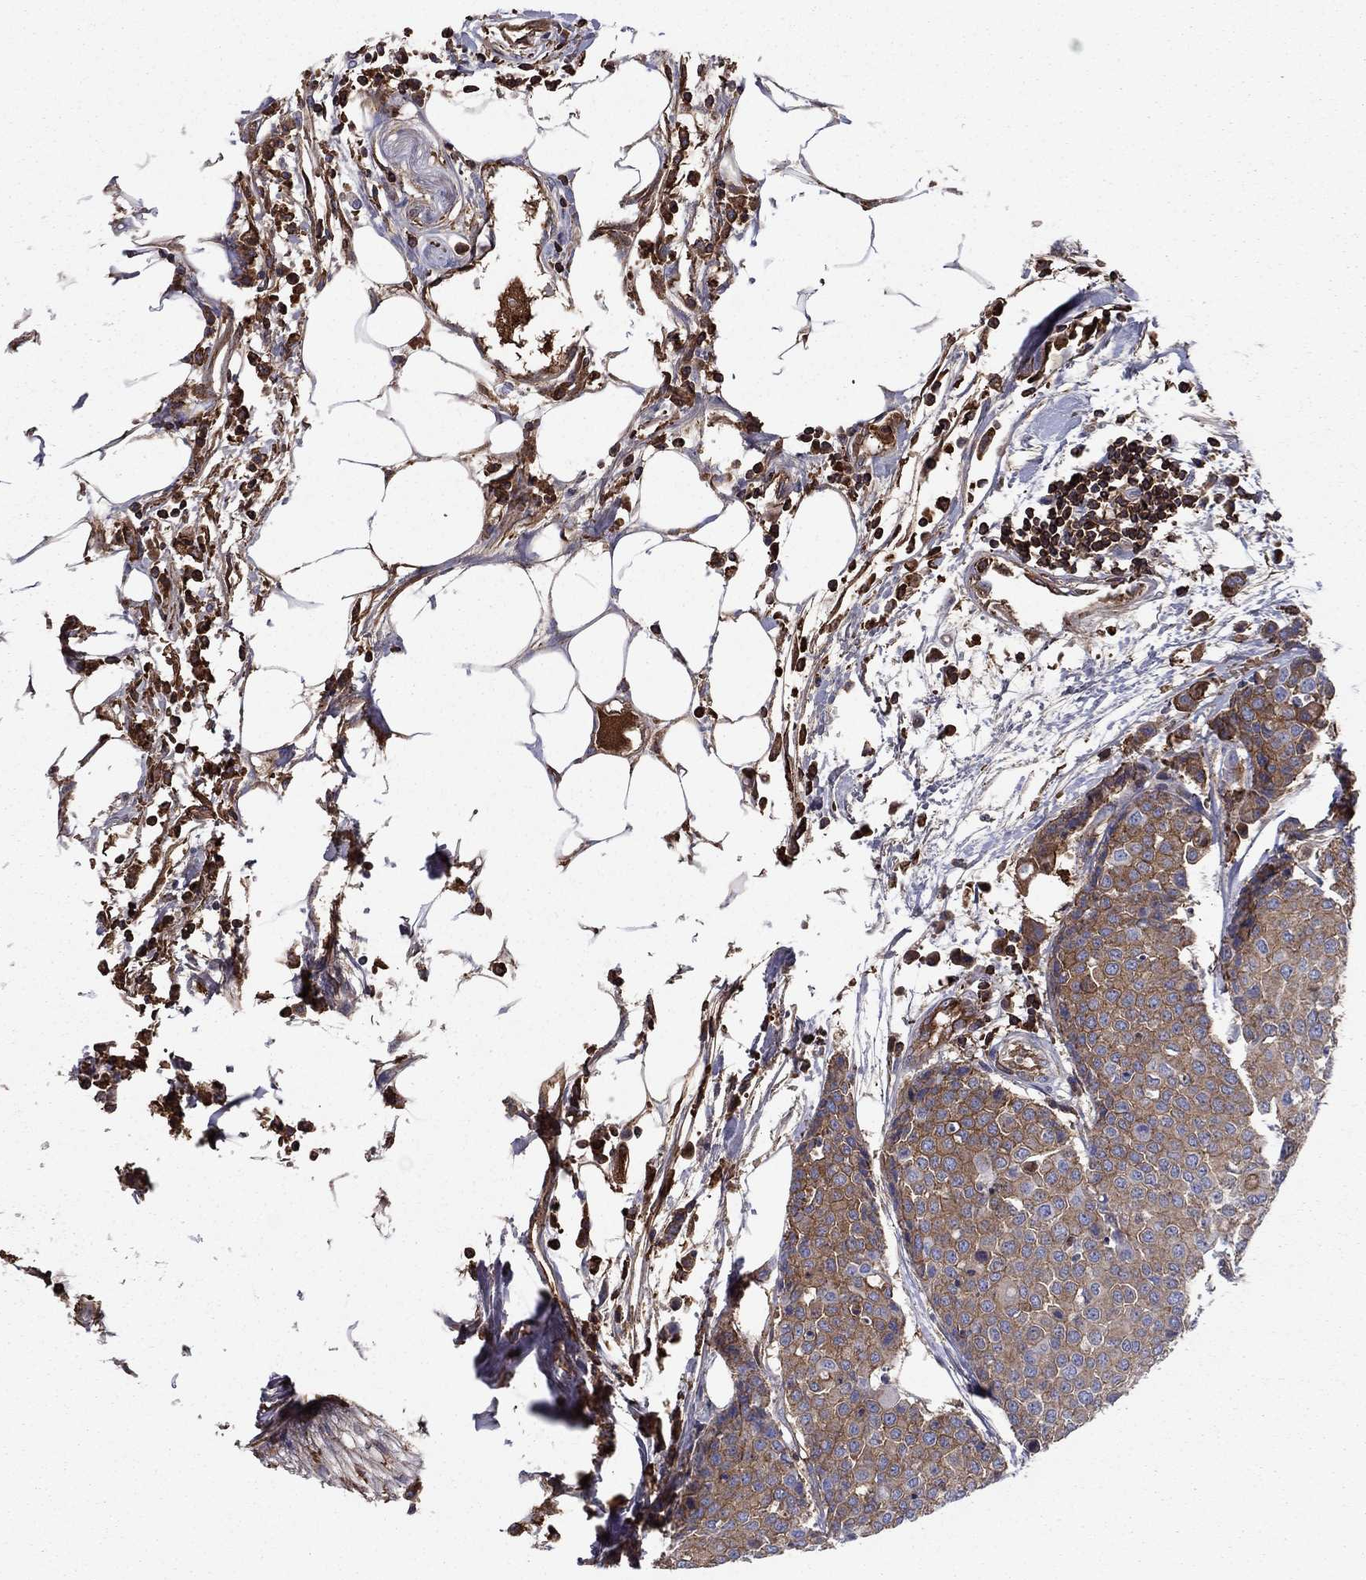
{"staining": {"intensity": "moderate", "quantity": ">75%", "location": "cytoplasmic/membranous"}, "tissue": "carcinoid", "cell_type": "Tumor cells", "image_type": "cancer", "snomed": [{"axis": "morphology", "description": "Carcinoid, malignant, NOS"}, {"axis": "topography", "description": "Colon"}], "caption": "Protein staining of malignant carcinoid tissue demonstrates moderate cytoplasmic/membranous expression in approximately >75% of tumor cells.", "gene": "HPX", "patient": {"sex": "male", "age": 81}}